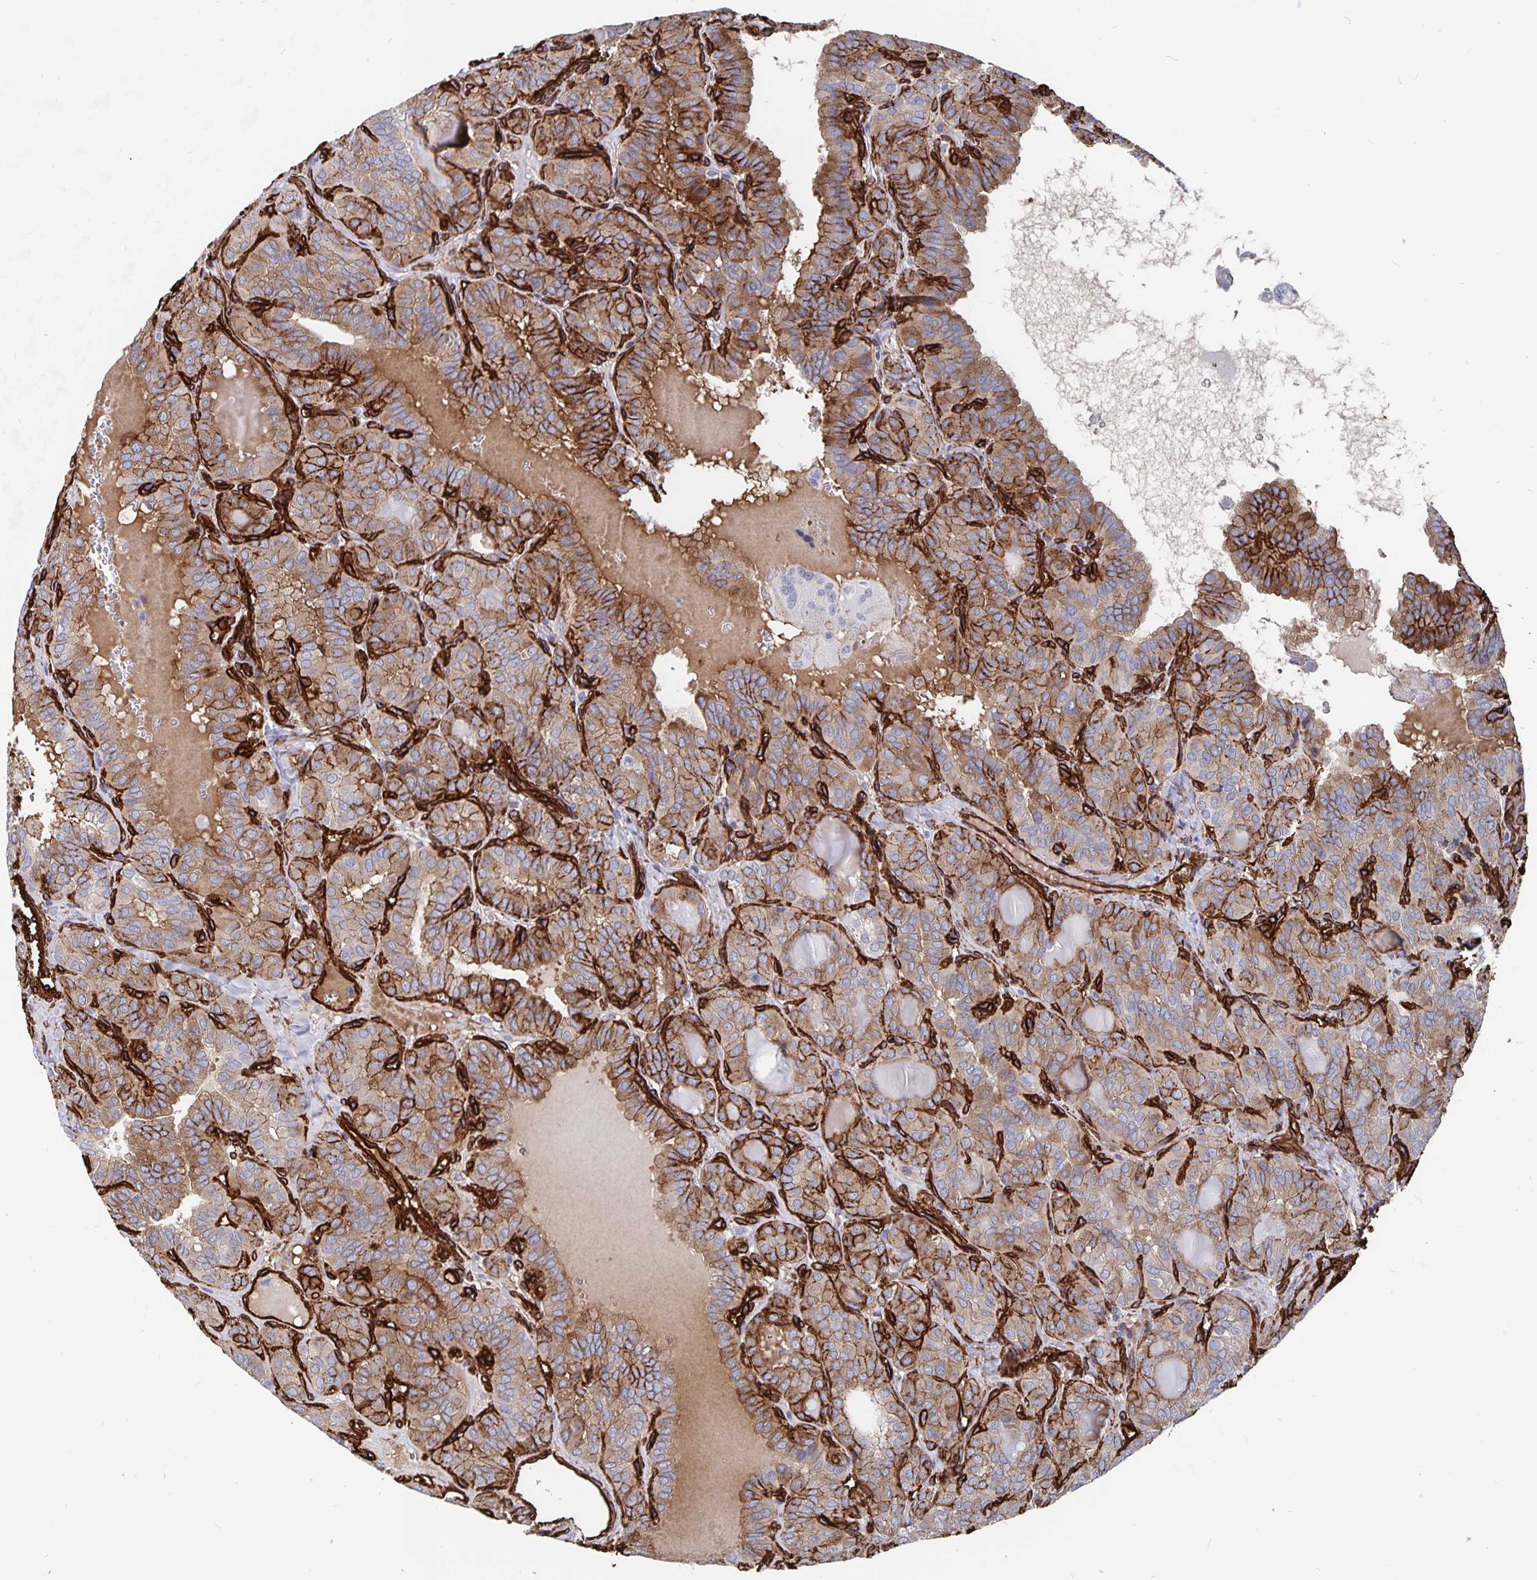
{"staining": {"intensity": "moderate", "quantity": ">75%", "location": "cytoplasmic/membranous"}, "tissue": "thyroid cancer", "cell_type": "Tumor cells", "image_type": "cancer", "snomed": [{"axis": "morphology", "description": "Papillary adenocarcinoma, NOS"}, {"axis": "topography", "description": "Thyroid gland"}], "caption": "An image of human thyroid cancer stained for a protein demonstrates moderate cytoplasmic/membranous brown staining in tumor cells.", "gene": "DCHS2", "patient": {"sex": "female", "age": 41}}